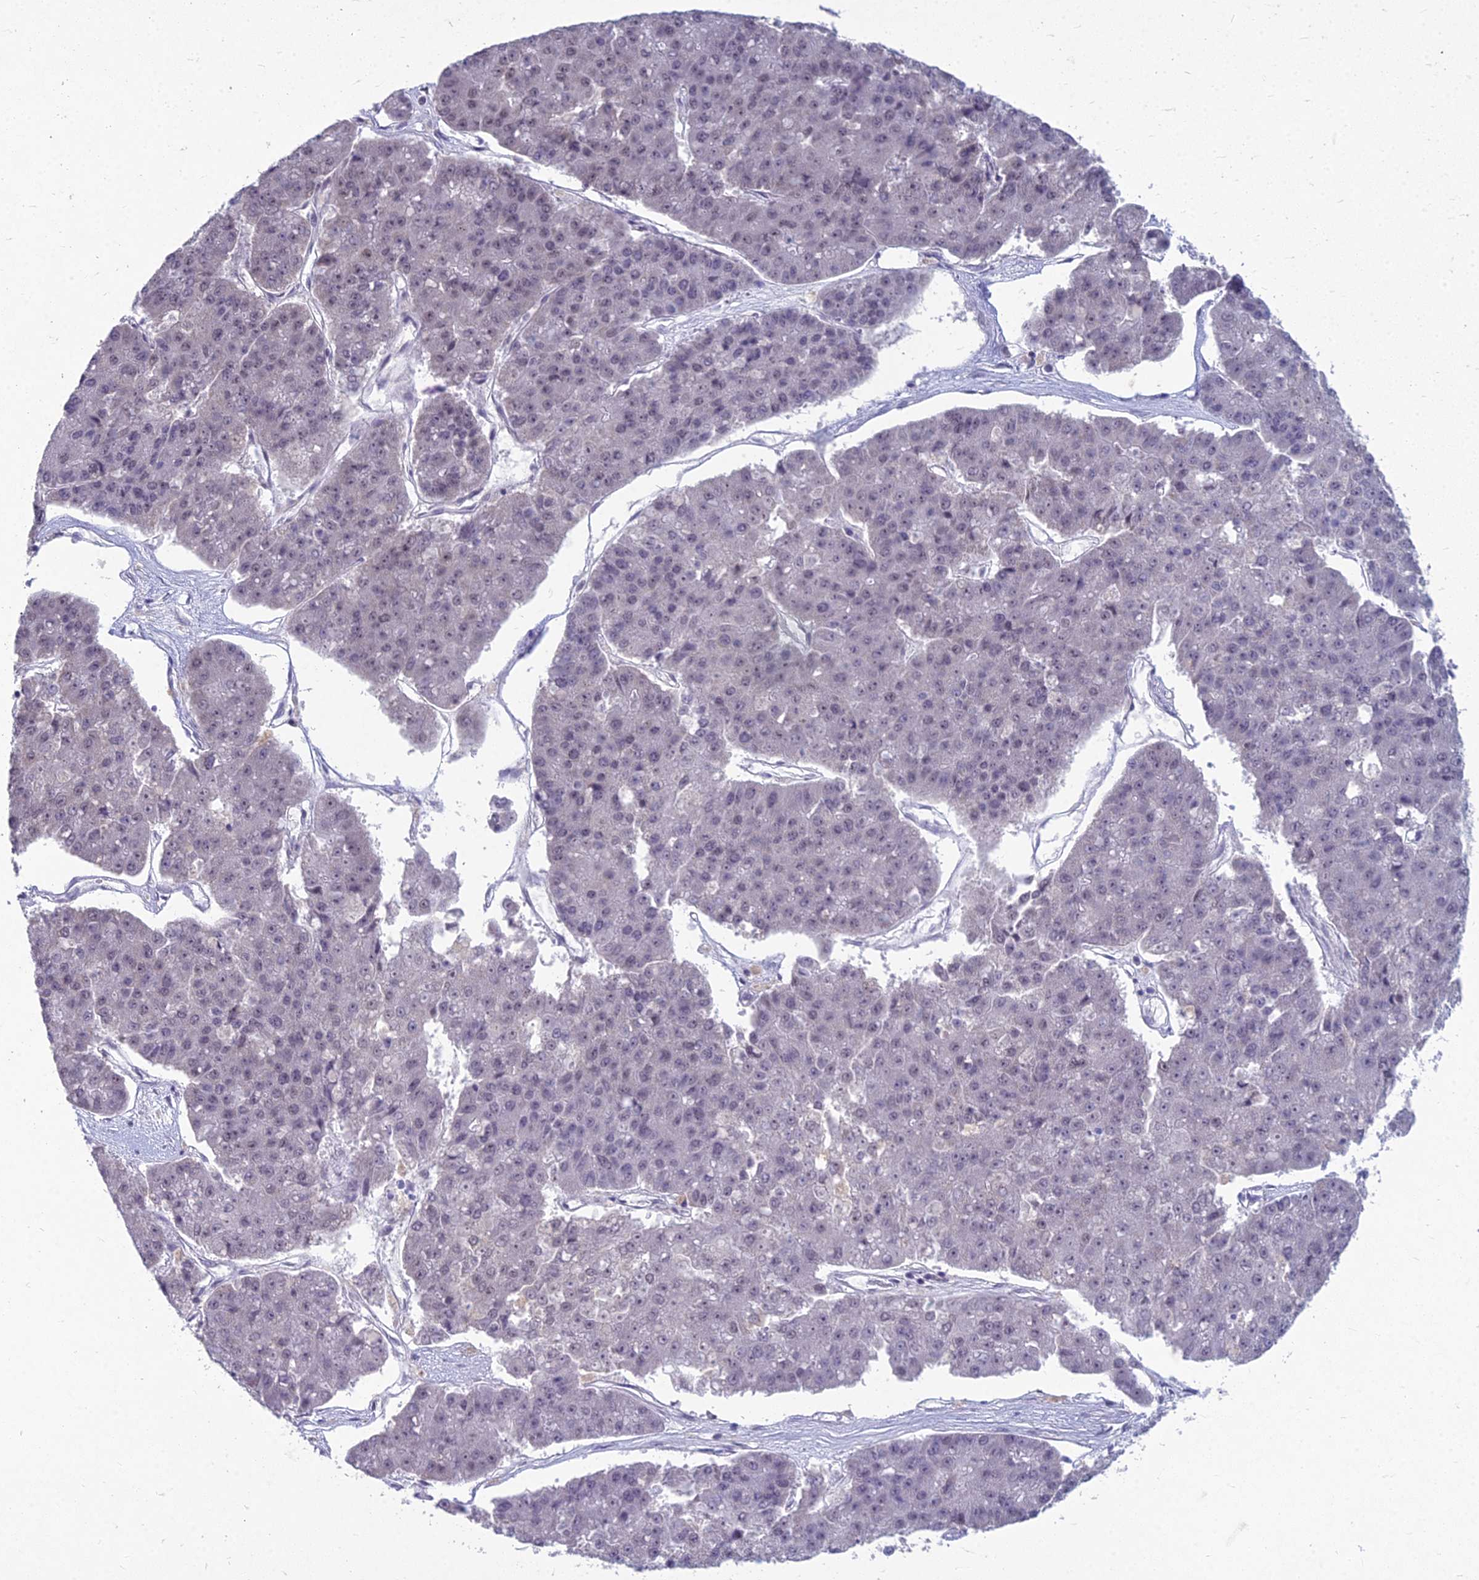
{"staining": {"intensity": "weak", "quantity": "<25%", "location": "nuclear"}, "tissue": "pancreatic cancer", "cell_type": "Tumor cells", "image_type": "cancer", "snomed": [{"axis": "morphology", "description": "Adenocarcinoma, NOS"}, {"axis": "topography", "description": "Pancreas"}], "caption": "An image of human pancreatic adenocarcinoma is negative for staining in tumor cells.", "gene": "KAT7", "patient": {"sex": "male", "age": 50}}